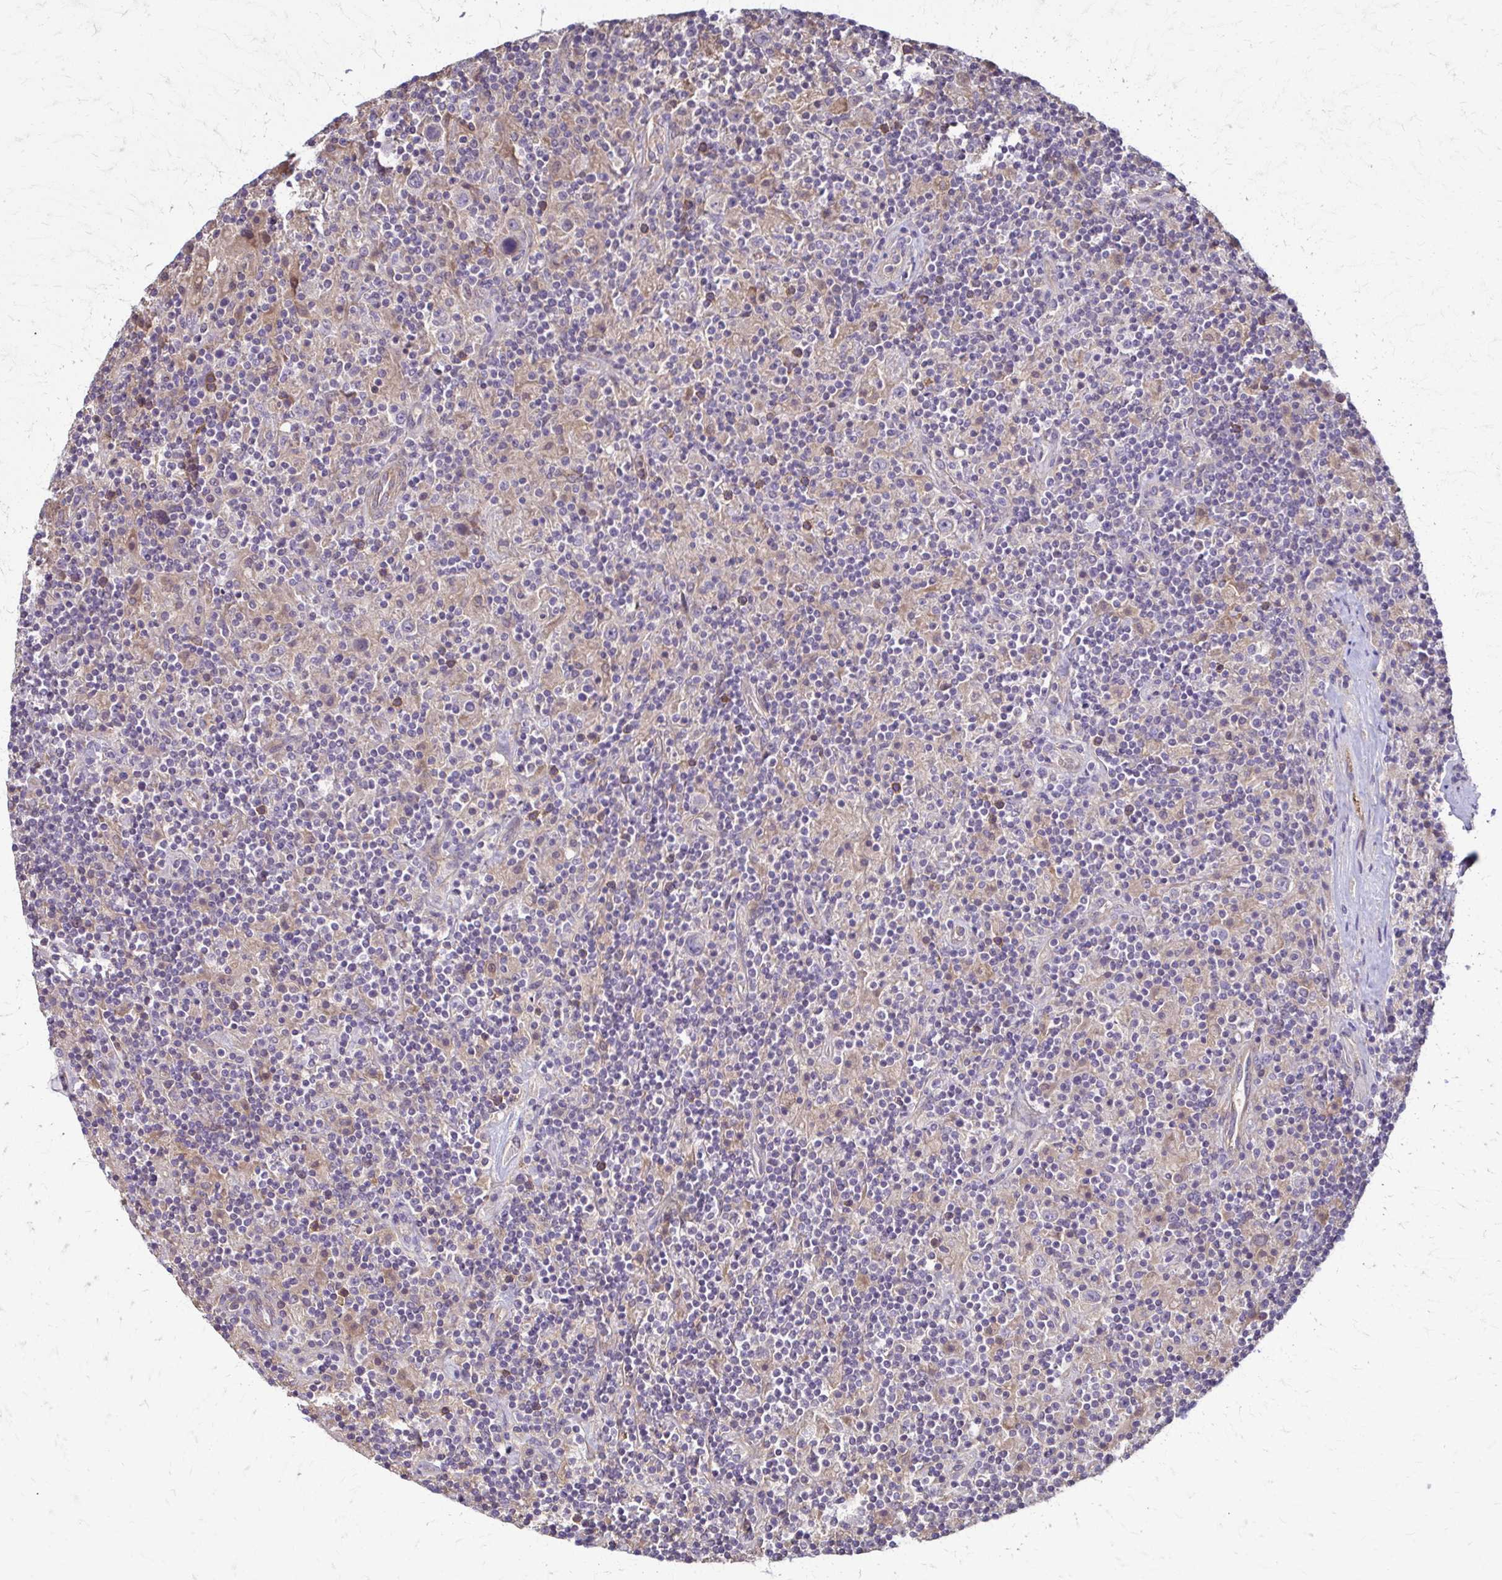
{"staining": {"intensity": "negative", "quantity": "none", "location": "none"}, "tissue": "lymphoma", "cell_type": "Tumor cells", "image_type": "cancer", "snomed": [{"axis": "morphology", "description": "Hodgkin's disease, NOS"}, {"axis": "topography", "description": "Lymph node"}], "caption": "Immunohistochemistry (IHC) of human lymphoma demonstrates no staining in tumor cells.", "gene": "DSP", "patient": {"sex": "male", "age": 70}}